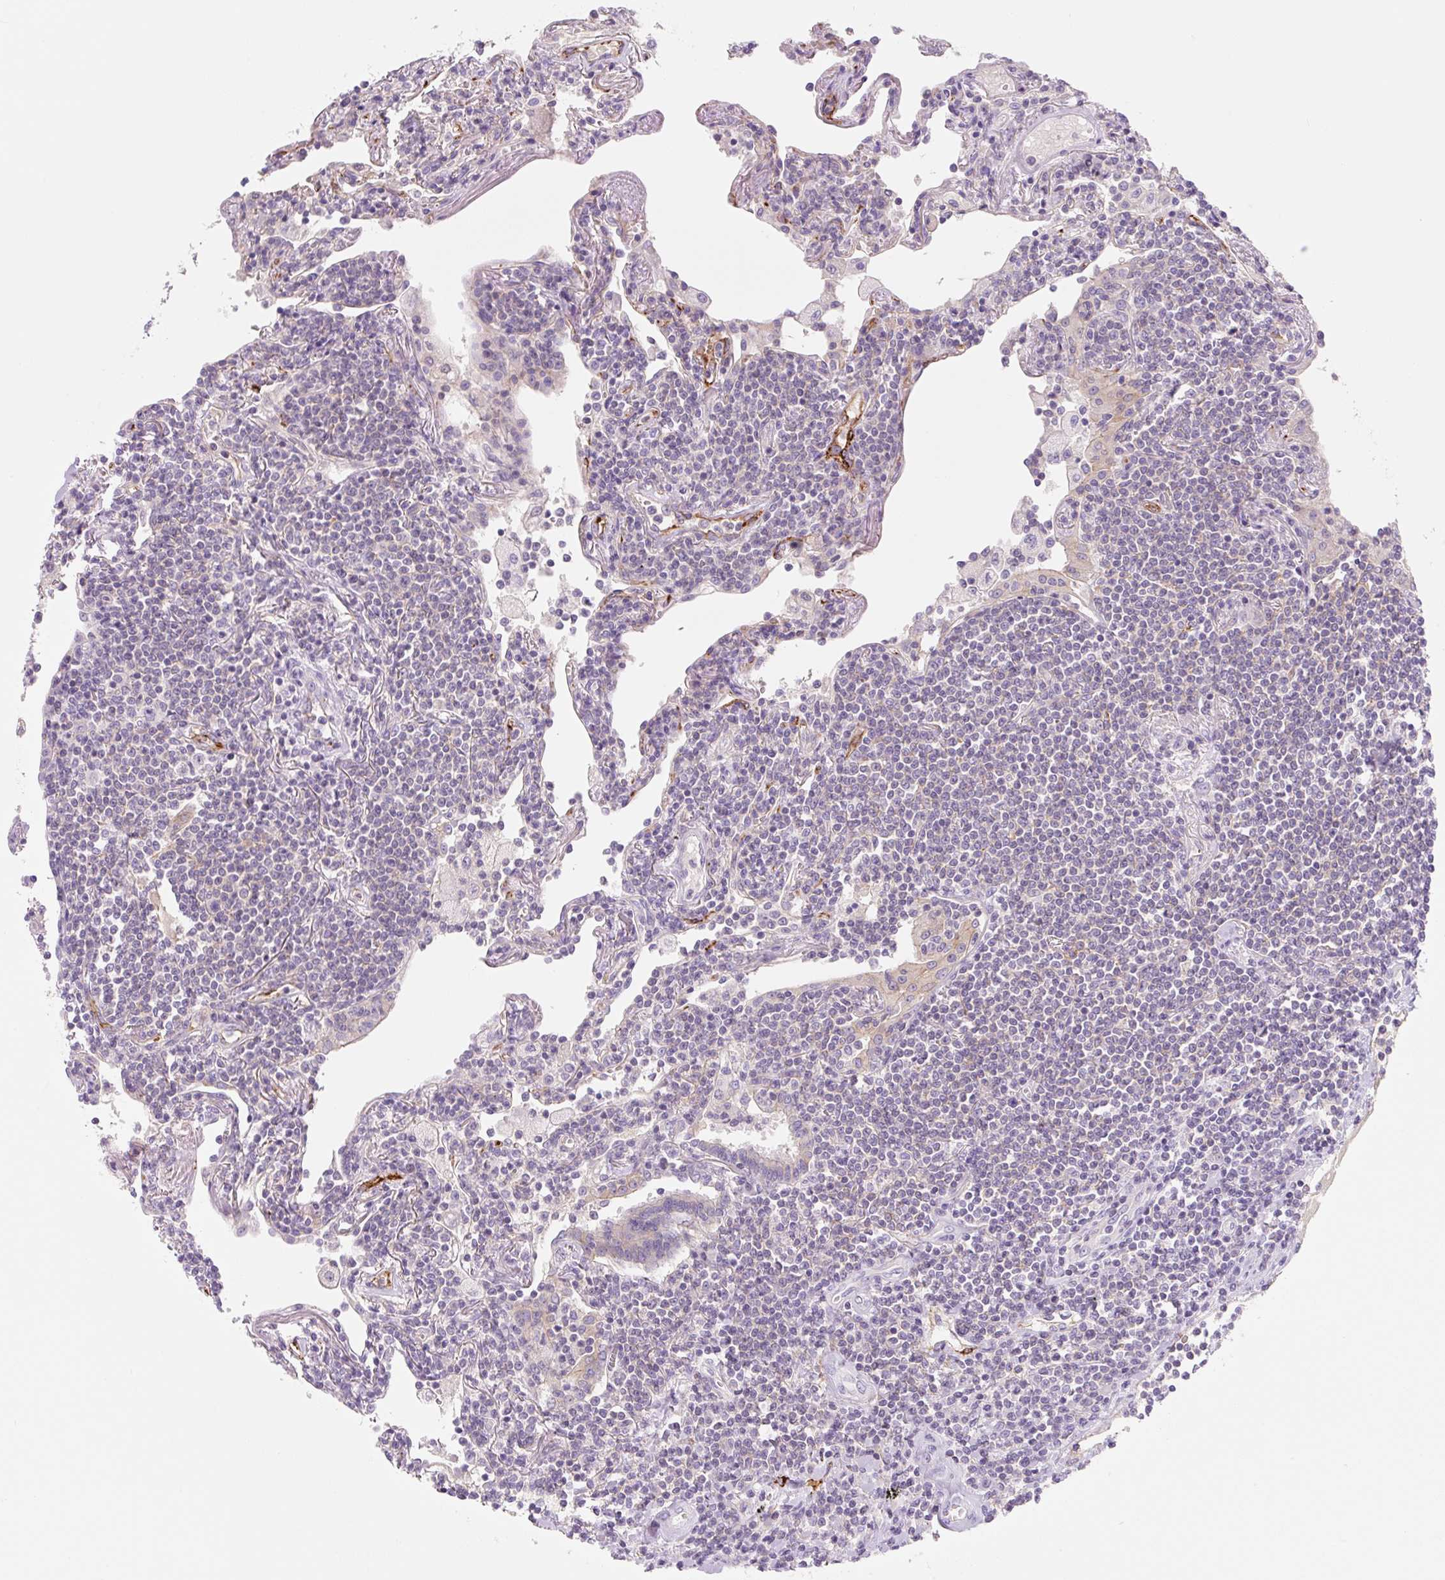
{"staining": {"intensity": "negative", "quantity": "none", "location": "none"}, "tissue": "lymphoma", "cell_type": "Tumor cells", "image_type": "cancer", "snomed": [{"axis": "morphology", "description": "Malignant lymphoma, non-Hodgkin's type, Low grade"}, {"axis": "topography", "description": "Lung"}], "caption": "Tumor cells show no significant protein staining in lymphoma. The staining is performed using DAB brown chromogen with nuclei counter-stained in using hematoxylin.", "gene": "LYVE1", "patient": {"sex": "female", "age": 71}}